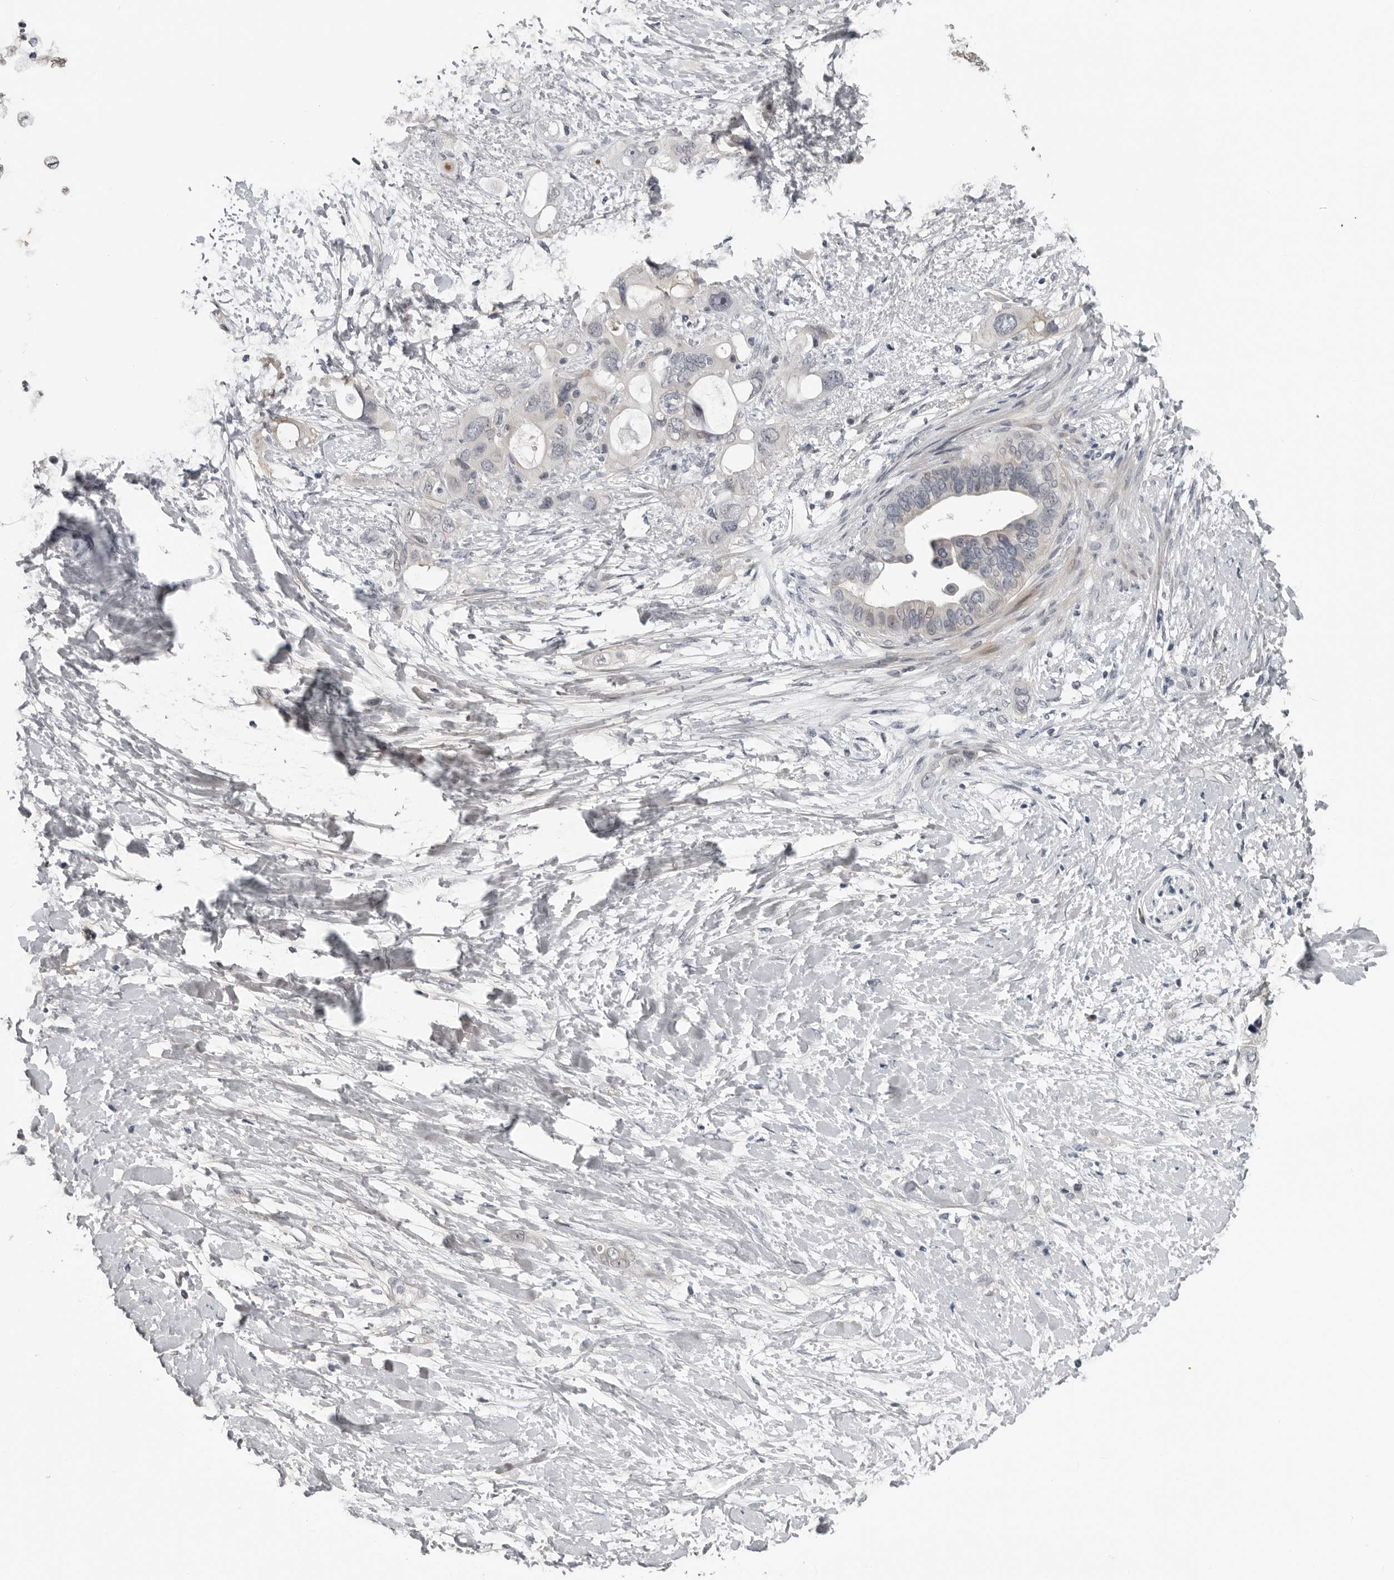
{"staining": {"intensity": "negative", "quantity": "none", "location": "none"}, "tissue": "pancreatic cancer", "cell_type": "Tumor cells", "image_type": "cancer", "snomed": [{"axis": "morphology", "description": "Adenocarcinoma, NOS"}, {"axis": "topography", "description": "Pancreas"}], "caption": "An image of pancreatic cancer (adenocarcinoma) stained for a protein shows no brown staining in tumor cells.", "gene": "PRRX2", "patient": {"sex": "female", "age": 56}}